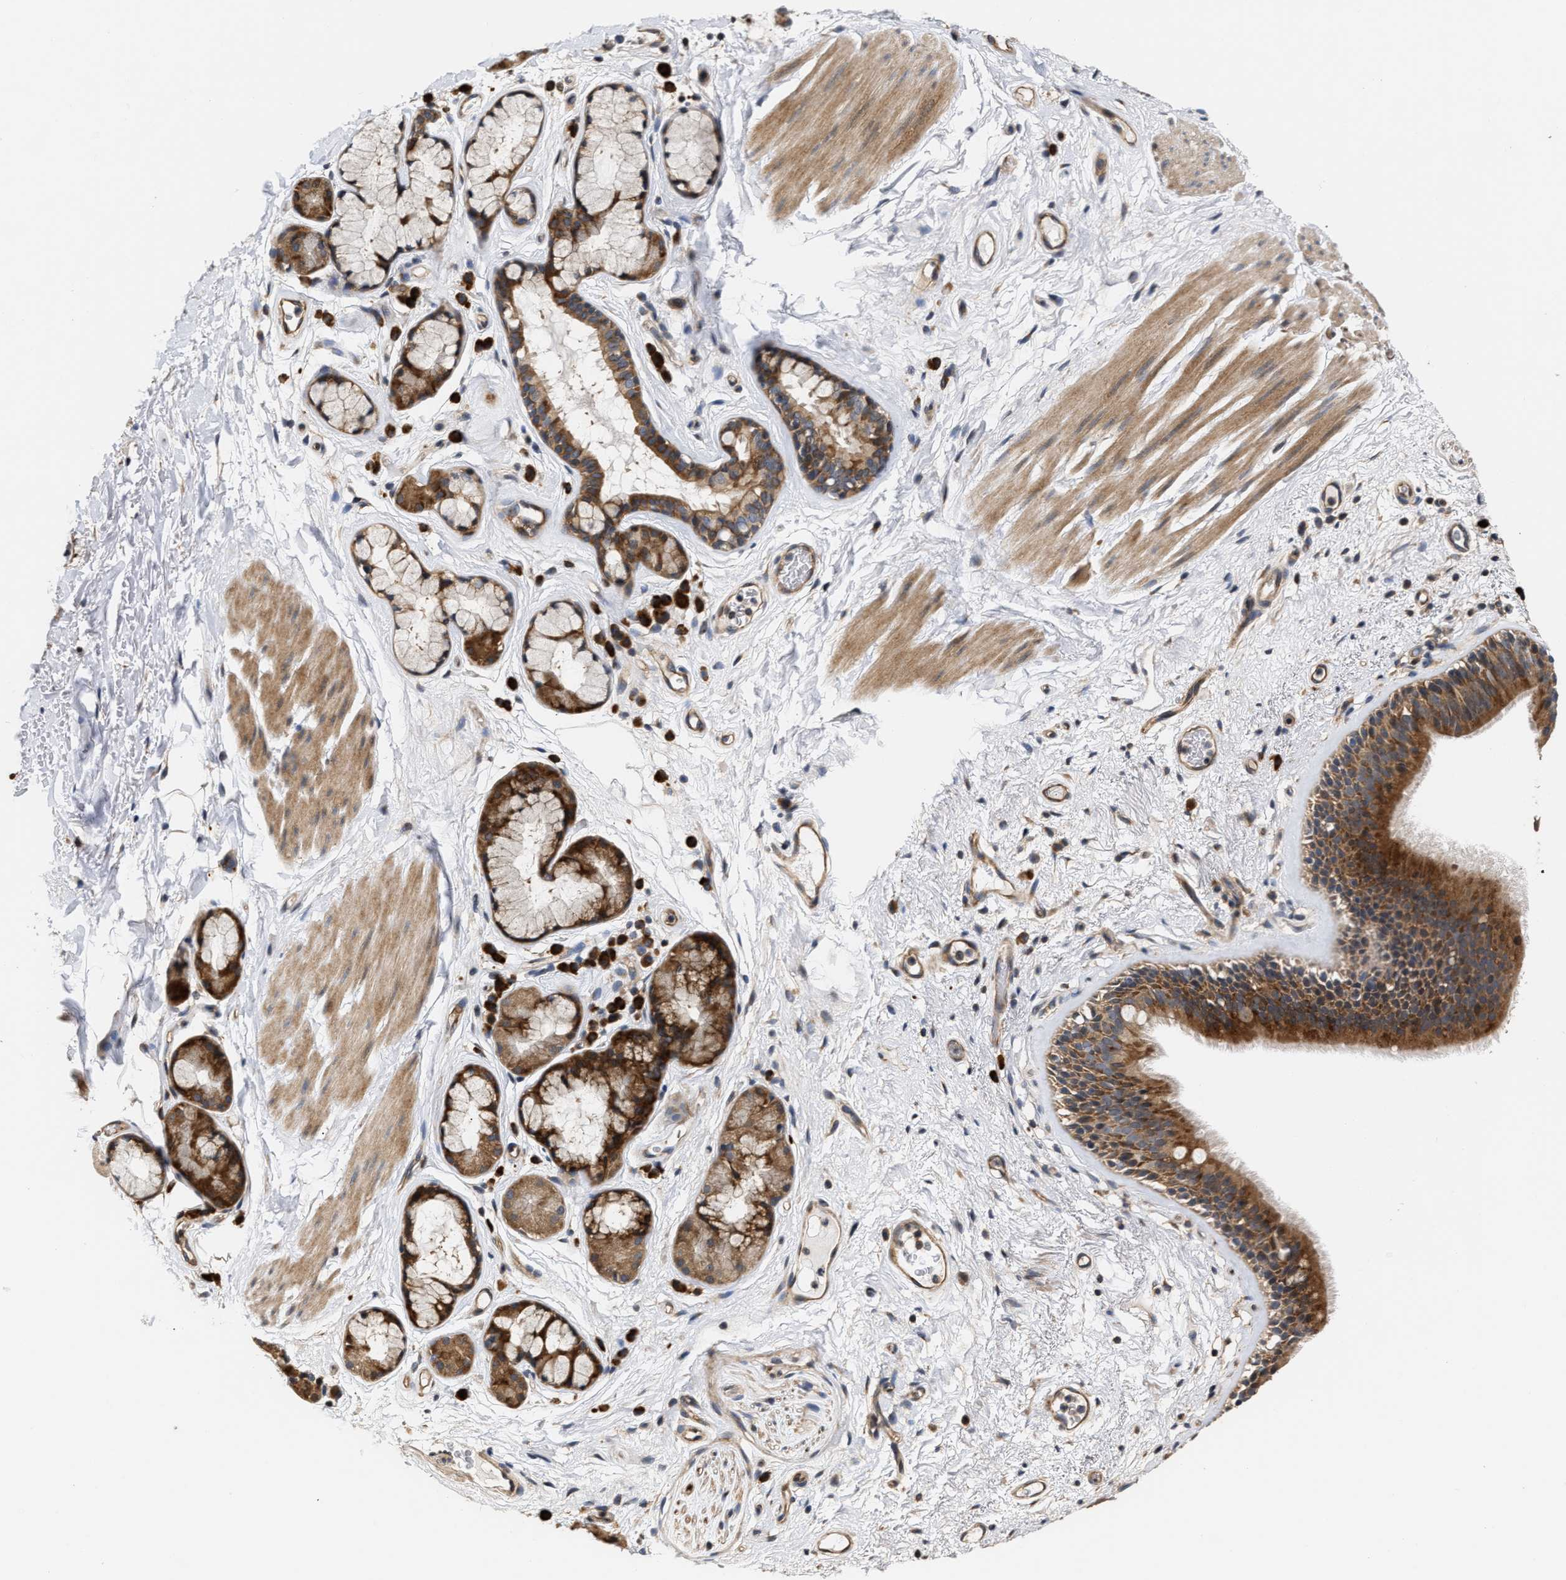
{"staining": {"intensity": "strong", "quantity": ">75%", "location": "cytoplasmic/membranous"}, "tissue": "bronchus", "cell_type": "Respiratory epithelial cells", "image_type": "normal", "snomed": [{"axis": "morphology", "description": "Normal tissue, NOS"}, {"axis": "topography", "description": "Cartilage tissue"}], "caption": "IHC (DAB (3,3'-diaminobenzidine)) staining of normal bronchus displays strong cytoplasmic/membranous protein positivity in about >75% of respiratory epithelial cells. The staining was performed using DAB to visualize the protein expression in brown, while the nuclei were stained in blue with hematoxylin (Magnification: 20x).", "gene": "CLIP2", "patient": {"sex": "female", "age": 63}}